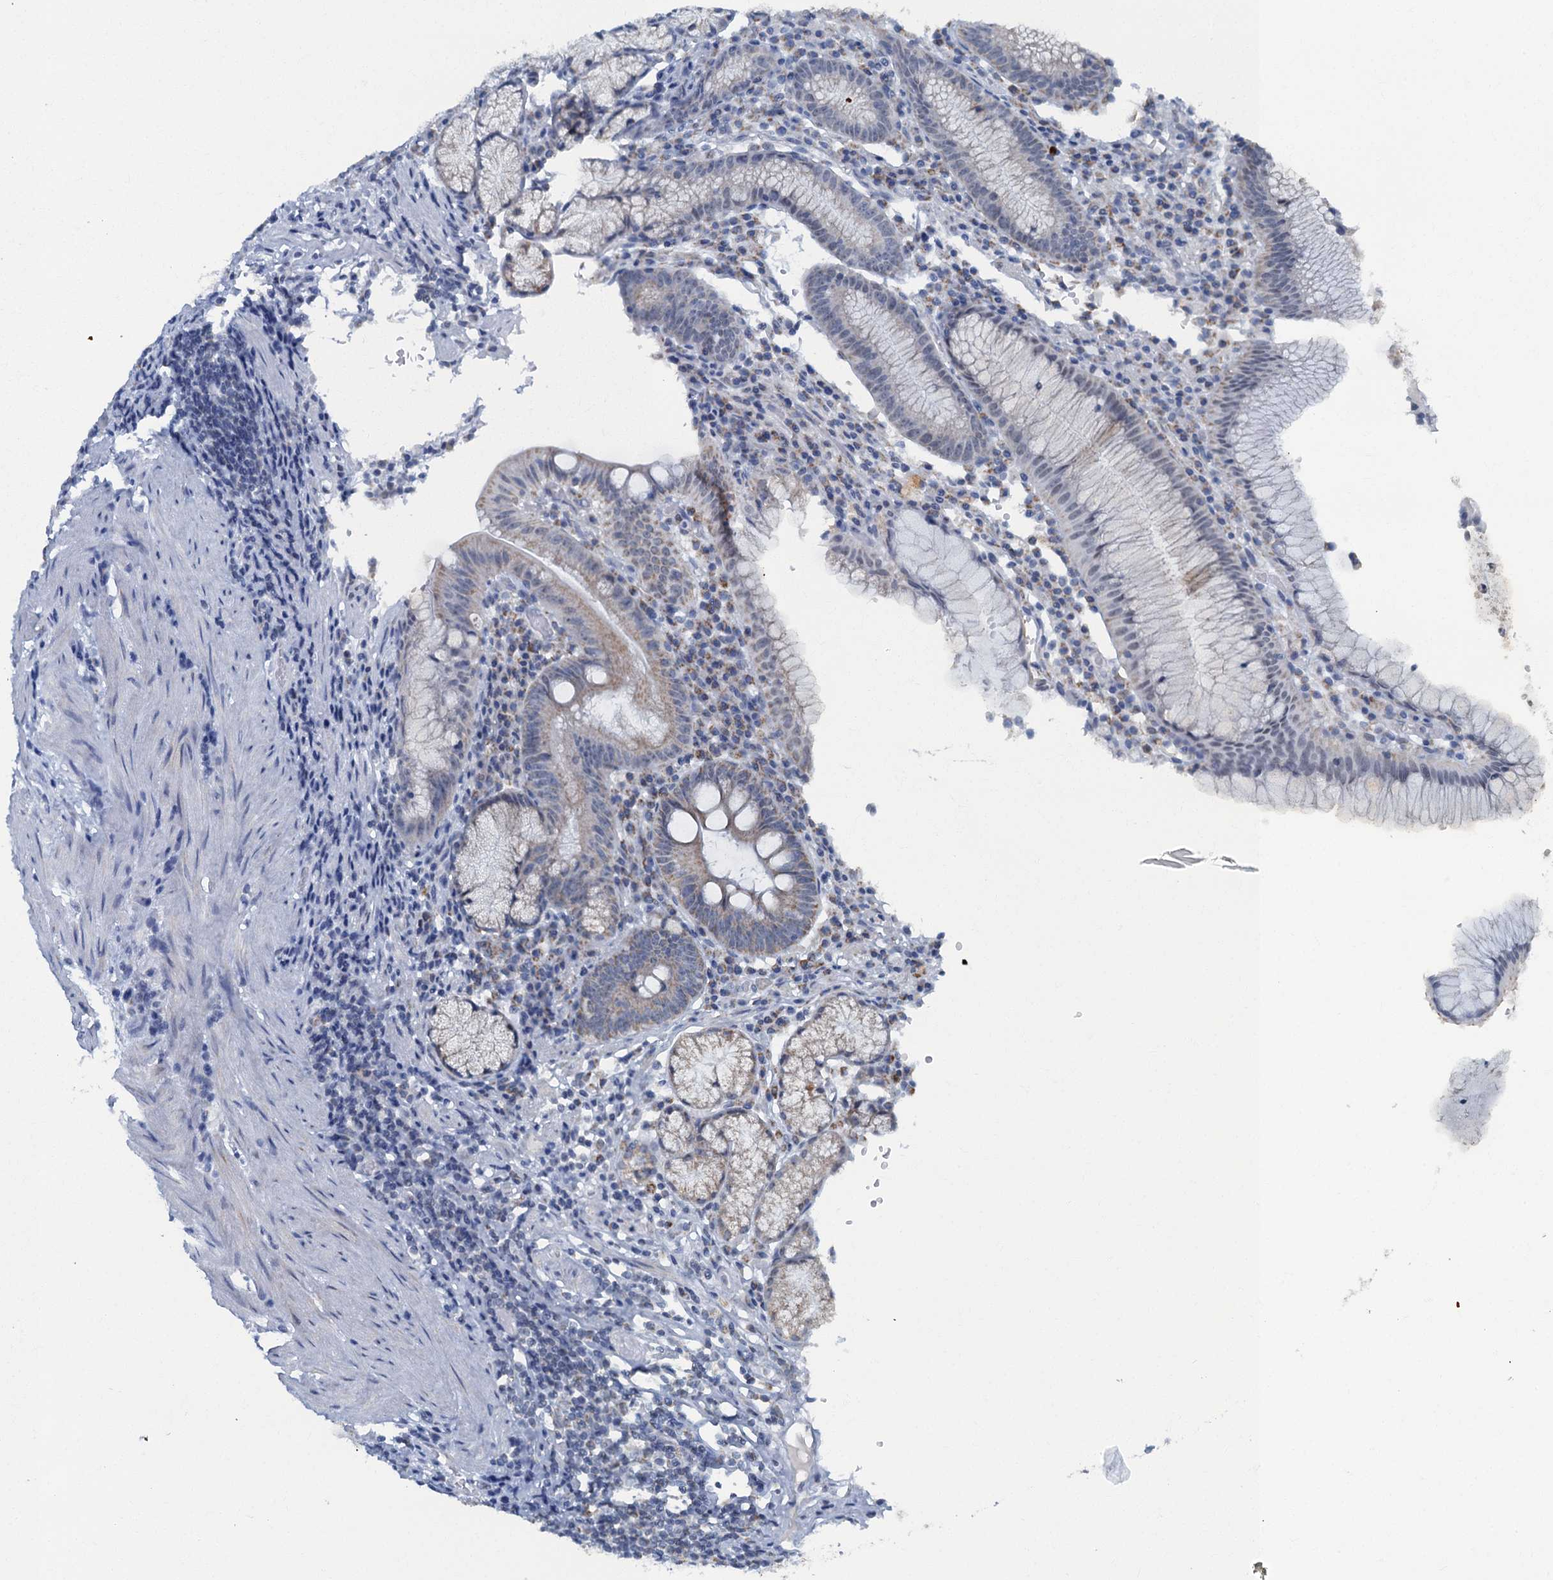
{"staining": {"intensity": "moderate", "quantity": "25%-75%", "location": "cytoplasmic/membranous"}, "tissue": "stomach", "cell_type": "Glandular cells", "image_type": "normal", "snomed": [{"axis": "morphology", "description": "Normal tissue, NOS"}, {"axis": "topography", "description": "Stomach"}], "caption": "Benign stomach was stained to show a protein in brown. There is medium levels of moderate cytoplasmic/membranous expression in about 25%-75% of glandular cells. Using DAB (3,3'-diaminobenzidine) (brown) and hematoxylin (blue) stains, captured at high magnification using brightfield microscopy.", "gene": "RAD9B", "patient": {"sex": "male", "age": 55}}